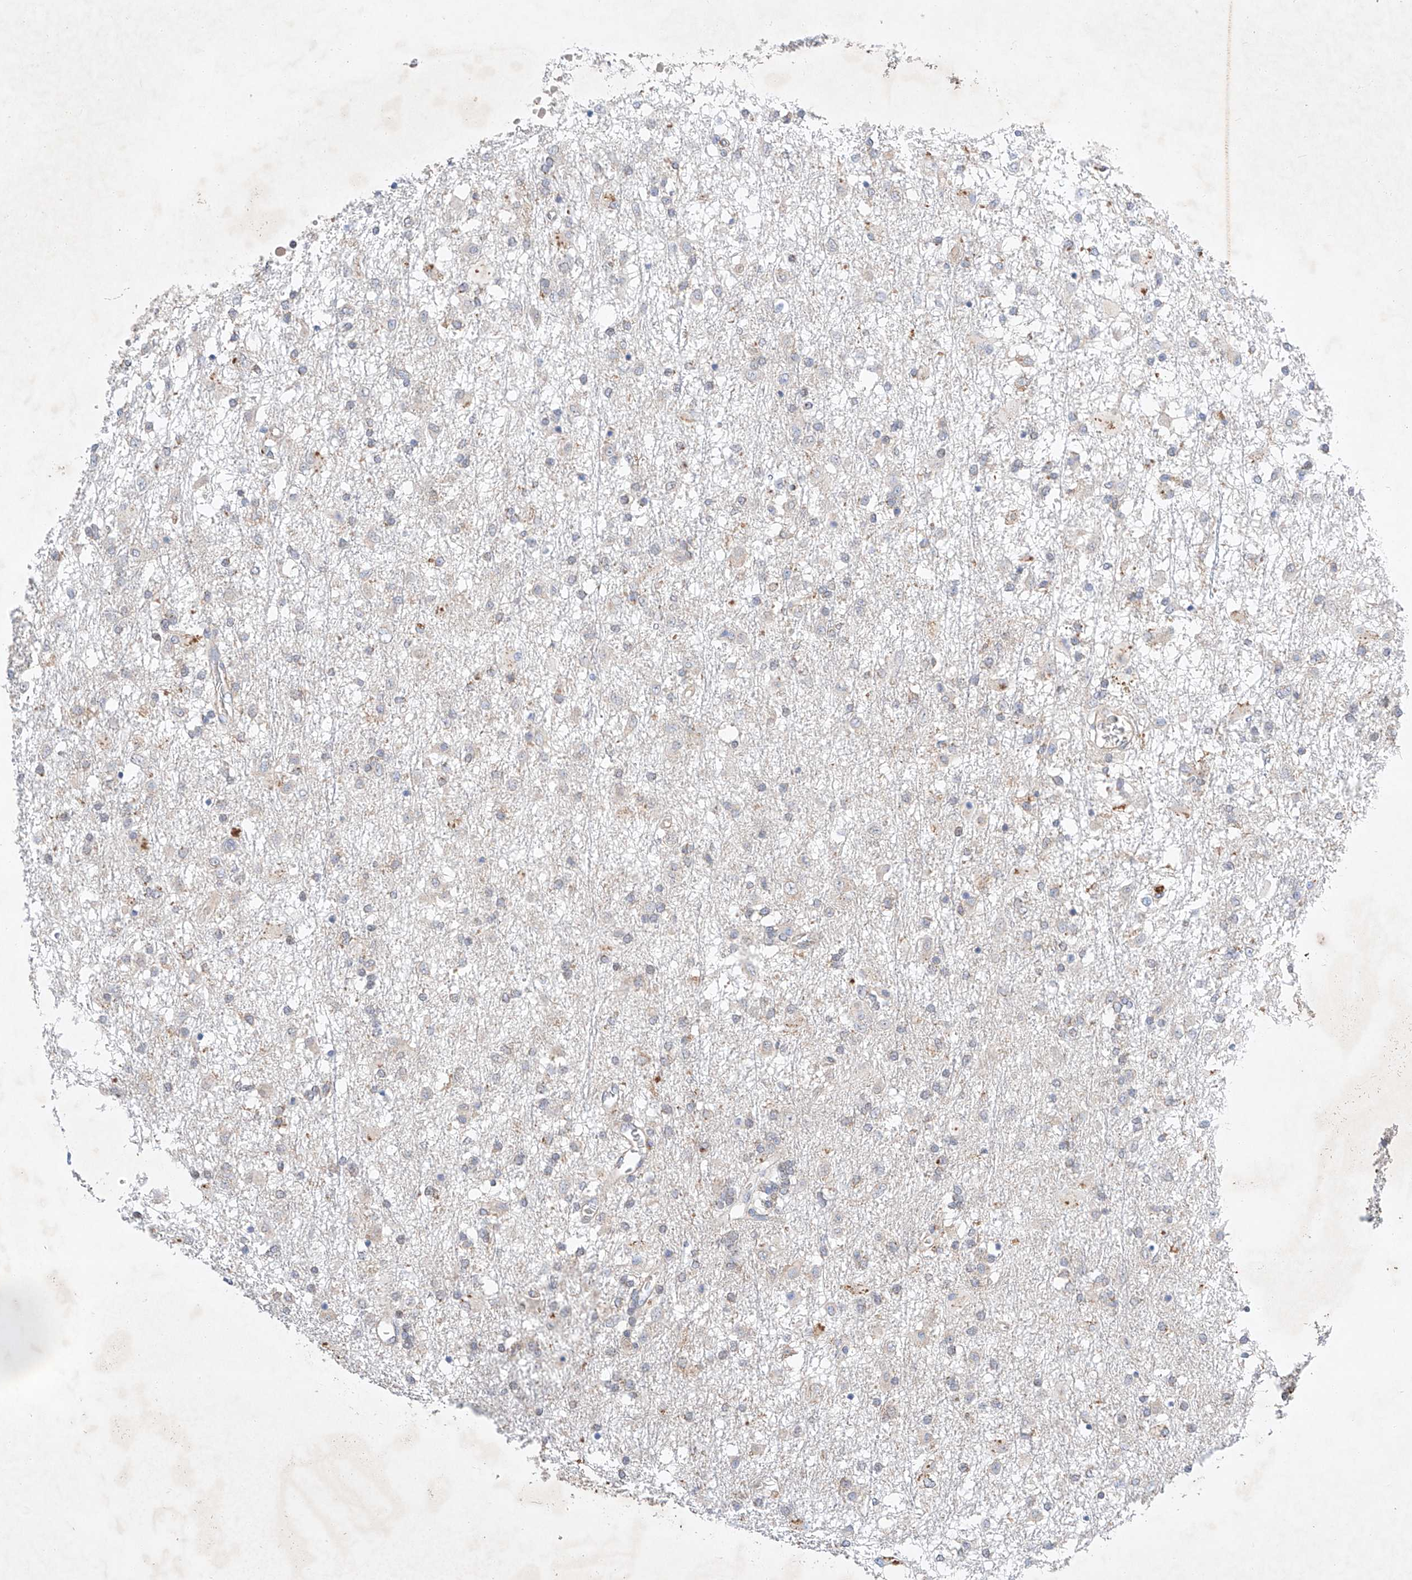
{"staining": {"intensity": "negative", "quantity": "none", "location": "none"}, "tissue": "glioma", "cell_type": "Tumor cells", "image_type": "cancer", "snomed": [{"axis": "morphology", "description": "Glioma, malignant, Low grade"}, {"axis": "topography", "description": "Brain"}], "caption": "Immunohistochemical staining of glioma exhibits no significant expression in tumor cells.", "gene": "C6orf118", "patient": {"sex": "male", "age": 65}}